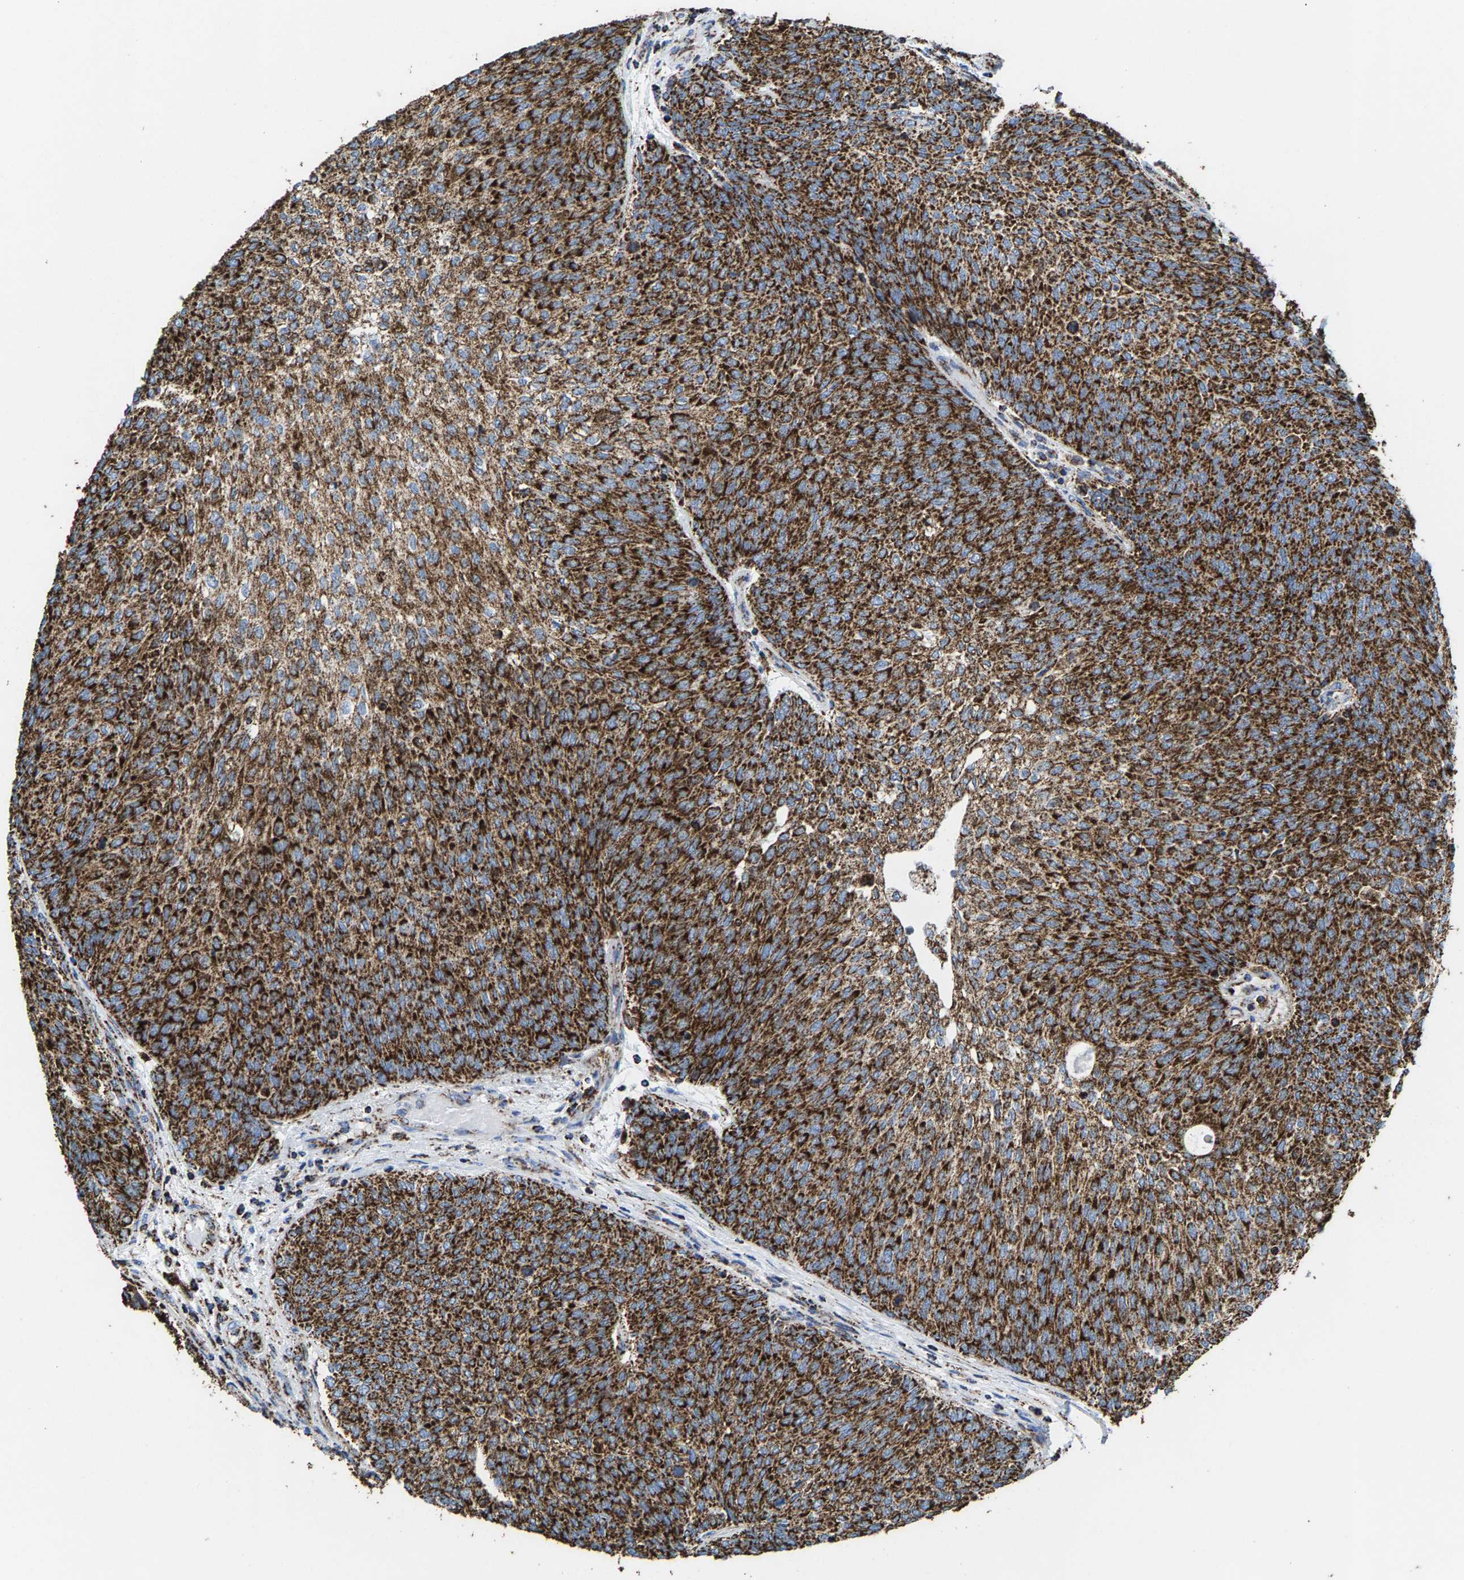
{"staining": {"intensity": "strong", "quantity": ">75%", "location": "cytoplasmic/membranous"}, "tissue": "urothelial cancer", "cell_type": "Tumor cells", "image_type": "cancer", "snomed": [{"axis": "morphology", "description": "Urothelial carcinoma, Low grade"}, {"axis": "topography", "description": "Urinary bladder"}], "caption": "Immunohistochemical staining of urothelial cancer displays high levels of strong cytoplasmic/membranous positivity in about >75% of tumor cells.", "gene": "ECHS1", "patient": {"sex": "female", "age": 79}}